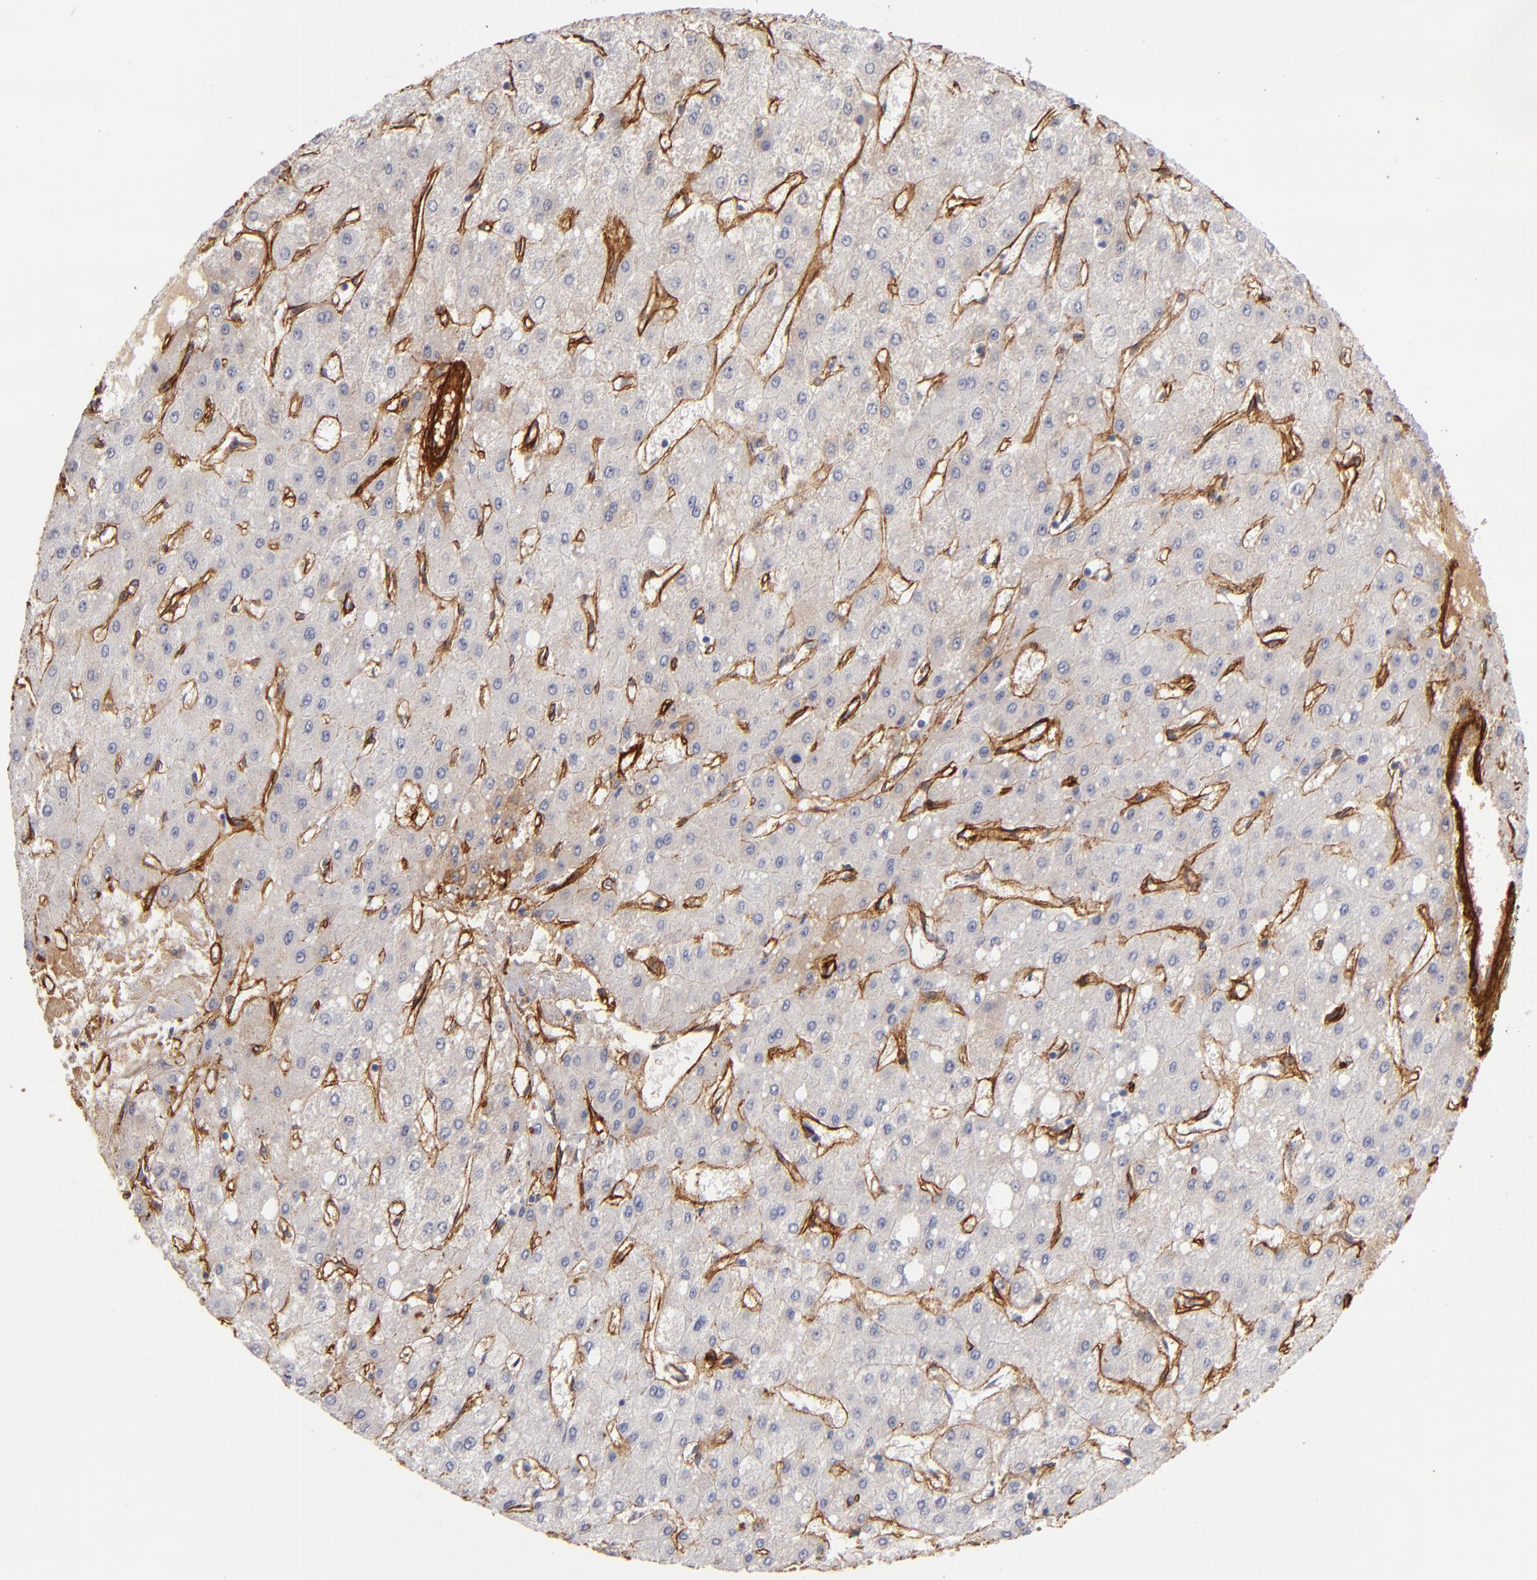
{"staining": {"intensity": "weak", "quantity": "25%-75%", "location": "cytoplasmic/membranous"}, "tissue": "liver cancer", "cell_type": "Tumor cells", "image_type": "cancer", "snomed": [{"axis": "morphology", "description": "Carcinoma, Hepatocellular, NOS"}, {"axis": "topography", "description": "Liver"}], "caption": "Tumor cells exhibit low levels of weak cytoplasmic/membranous staining in approximately 25%-75% of cells in hepatocellular carcinoma (liver).", "gene": "LAMC1", "patient": {"sex": "female", "age": 52}}